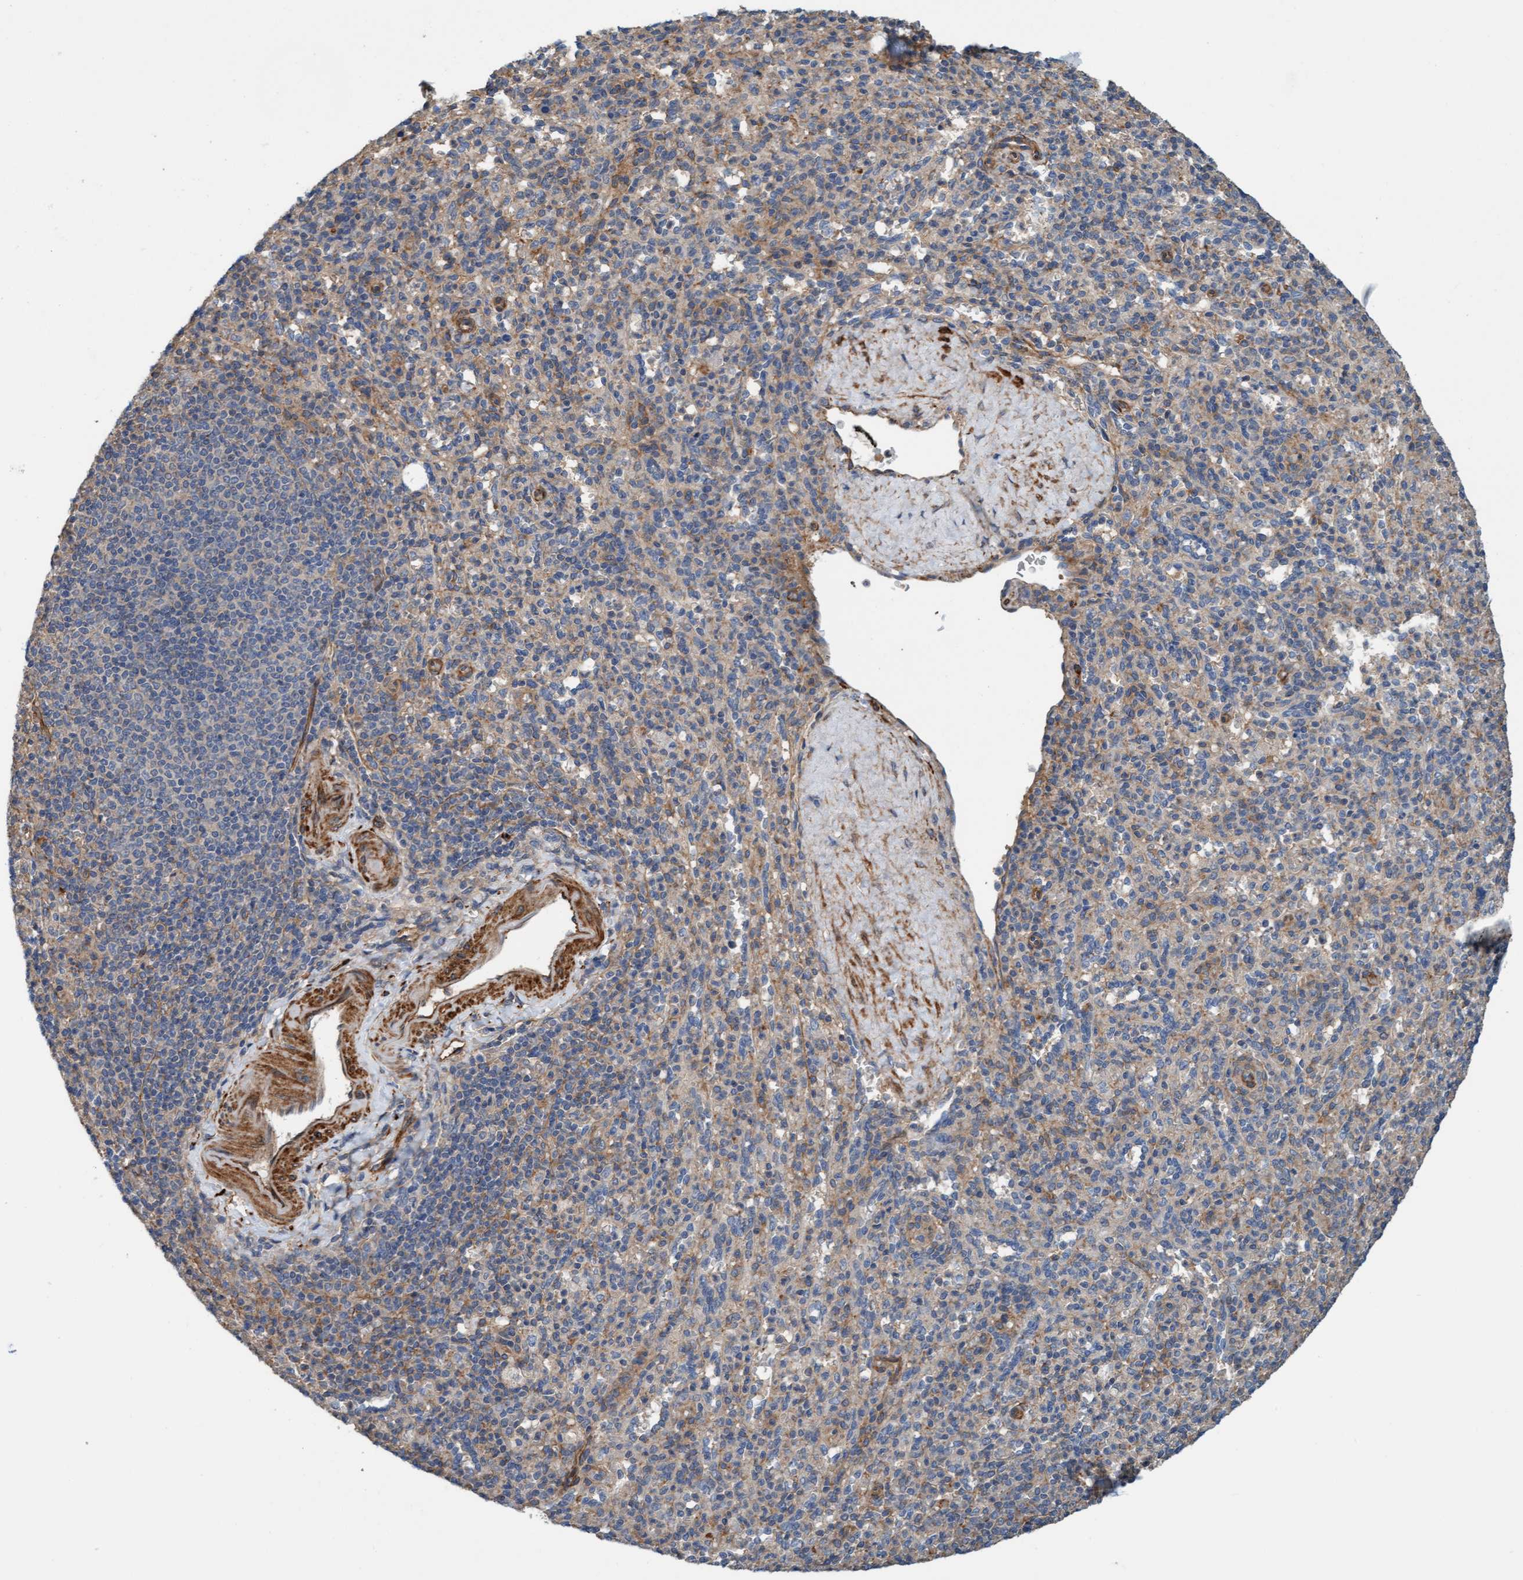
{"staining": {"intensity": "weak", "quantity": "25%-75%", "location": "cytoplasmic/membranous"}, "tissue": "spleen", "cell_type": "Cells in red pulp", "image_type": "normal", "snomed": [{"axis": "morphology", "description": "Normal tissue, NOS"}, {"axis": "topography", "description": "Spleen"}], "caption": "A brown stain highlights weak cytoplasmic/membranous staining of a protein in cells in red pulp of normal human spleen.", "gene": "FMNL3", "patient": {"sex": "male", "age": 36}}